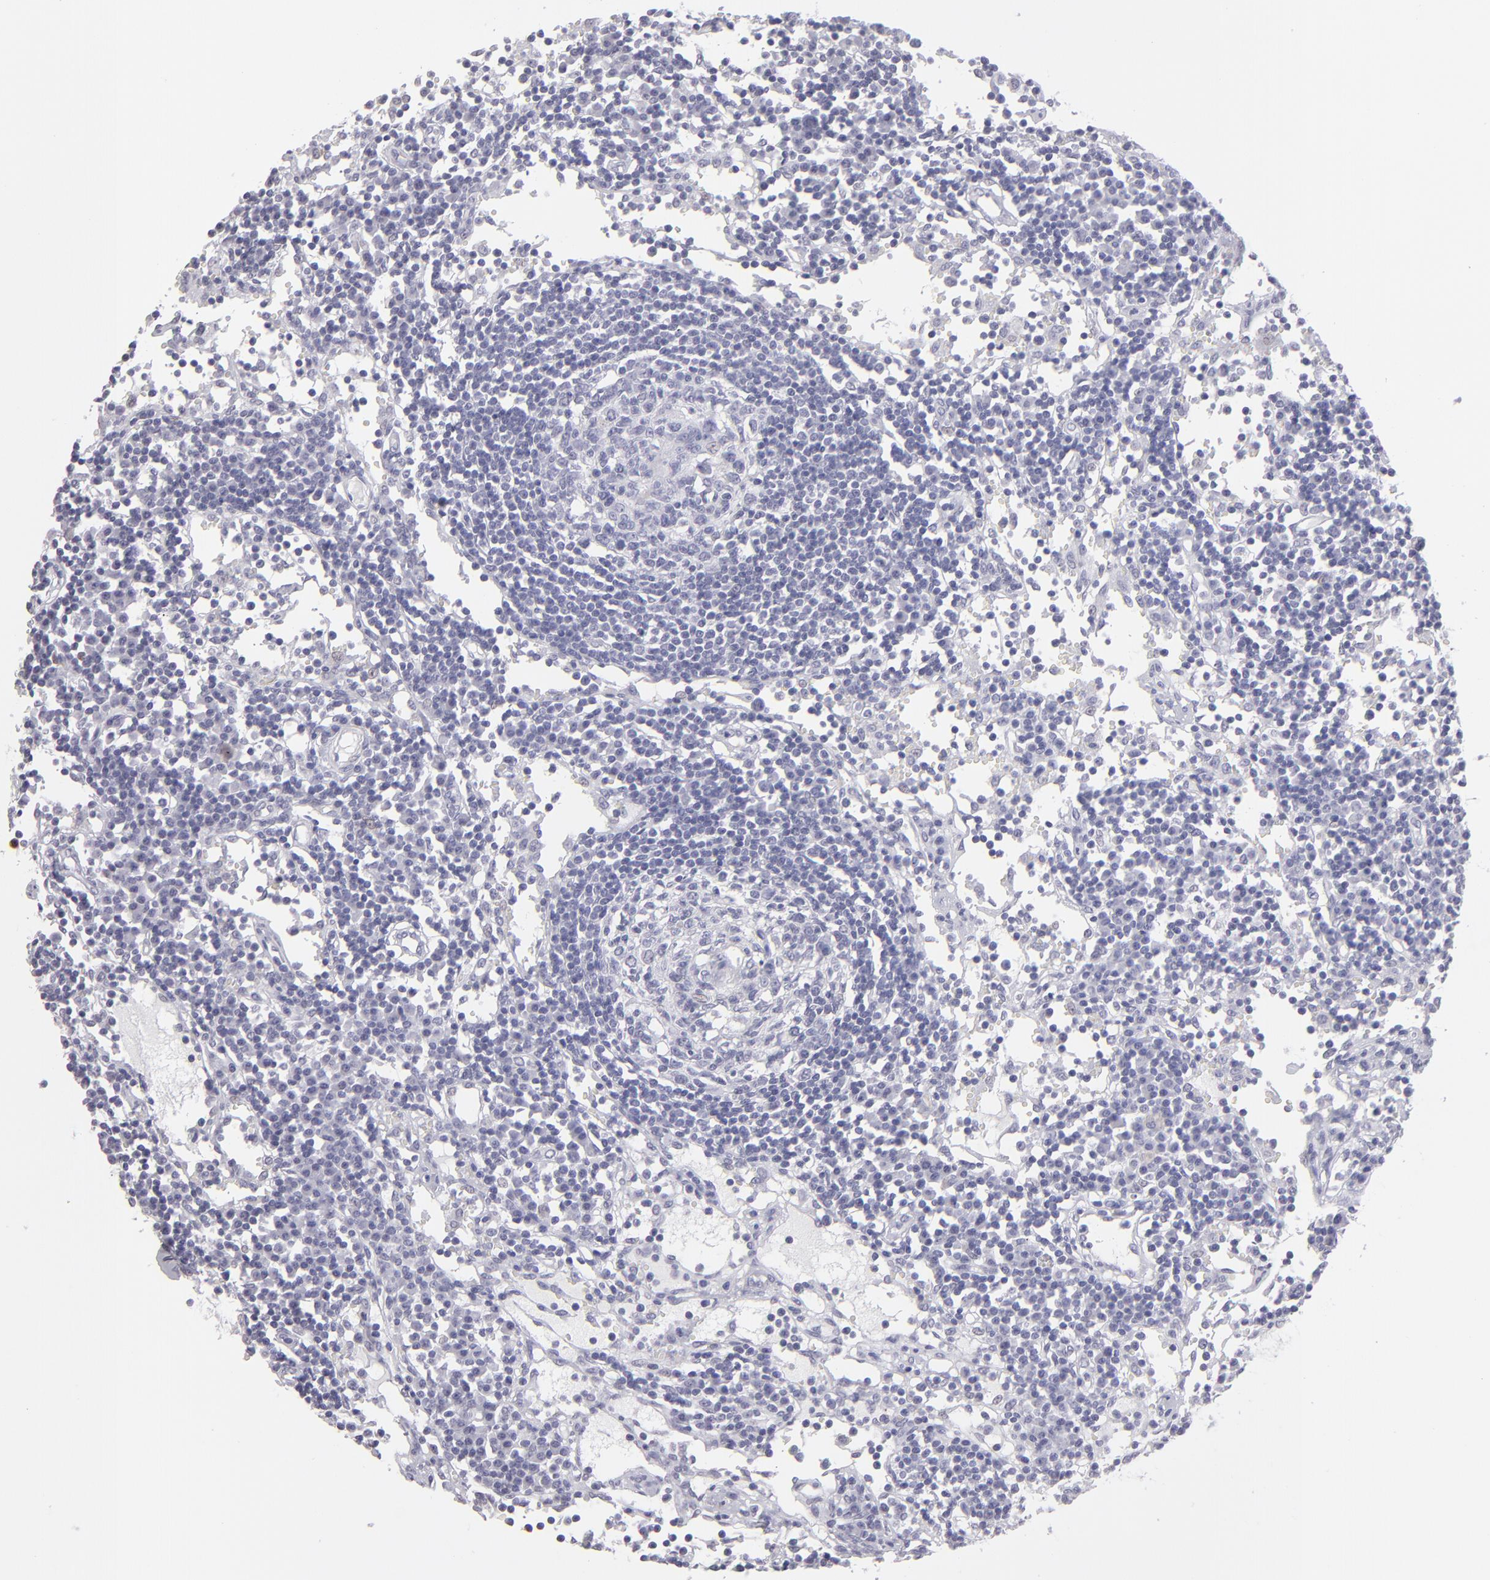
{"staining": {"intensity": "negative", "quantity": "none", "location": "none"}, "tissue": "lymph node", "cell_type": "Germinal center cells", "image_type": "normal", "snomed": [{"axis": "morphology", "description": "Normal tissue, NOS"}, {"axis": "topography", "description": "Lymph node"}], "caption": "Immunohistochemistry (IHC) of benign human lymph node shows no staining in germinal center cells. (DAB (3,3'-diaminobenzidine) IHC, high magnification).", "gene": "ALDOB", "patient": {"sex": "female", "age": 55}}